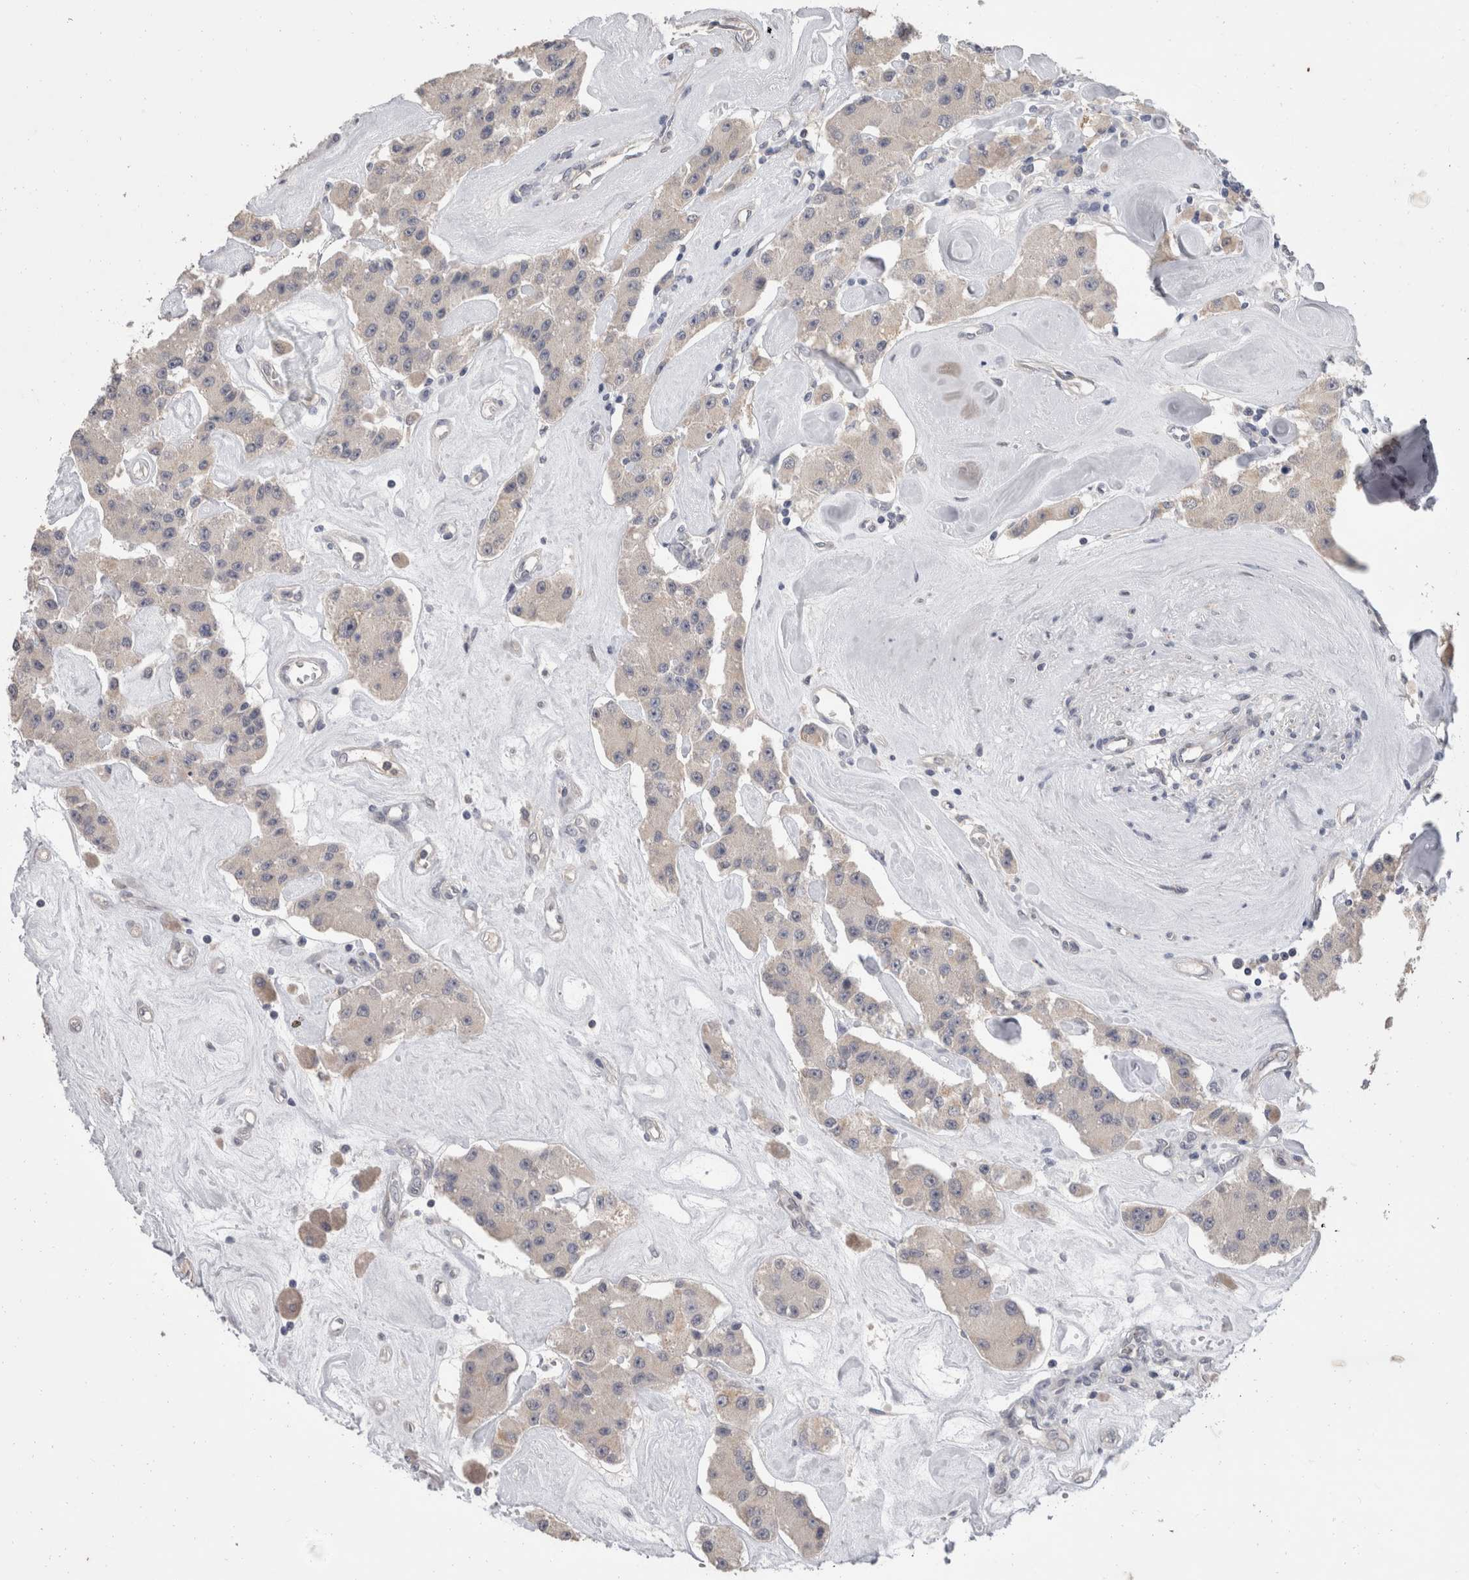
{"staining": {"intensity": "weak", "quantity": "<25%", "location": "cytoplasmic/membranous"}, "tissue": "carcinoid", "cell_type": "Tumor cells", "image_type": "cancer", "snomed": [{"axis": "morphology", "description": "Carcinoid, malignant, NOS"}, {"axis": "topography", "description": "Pancreas"}], "caption": "High power microscopy photomicrograph of an immunohistochemistry image of carcinoid, revealing no significant positivity in tumor cells. (DAB (3,3'-diaminobenzidine) IHC, high magnification).", "gene": "FHOD3", "patient": {"sex": "male", "age": 41}}